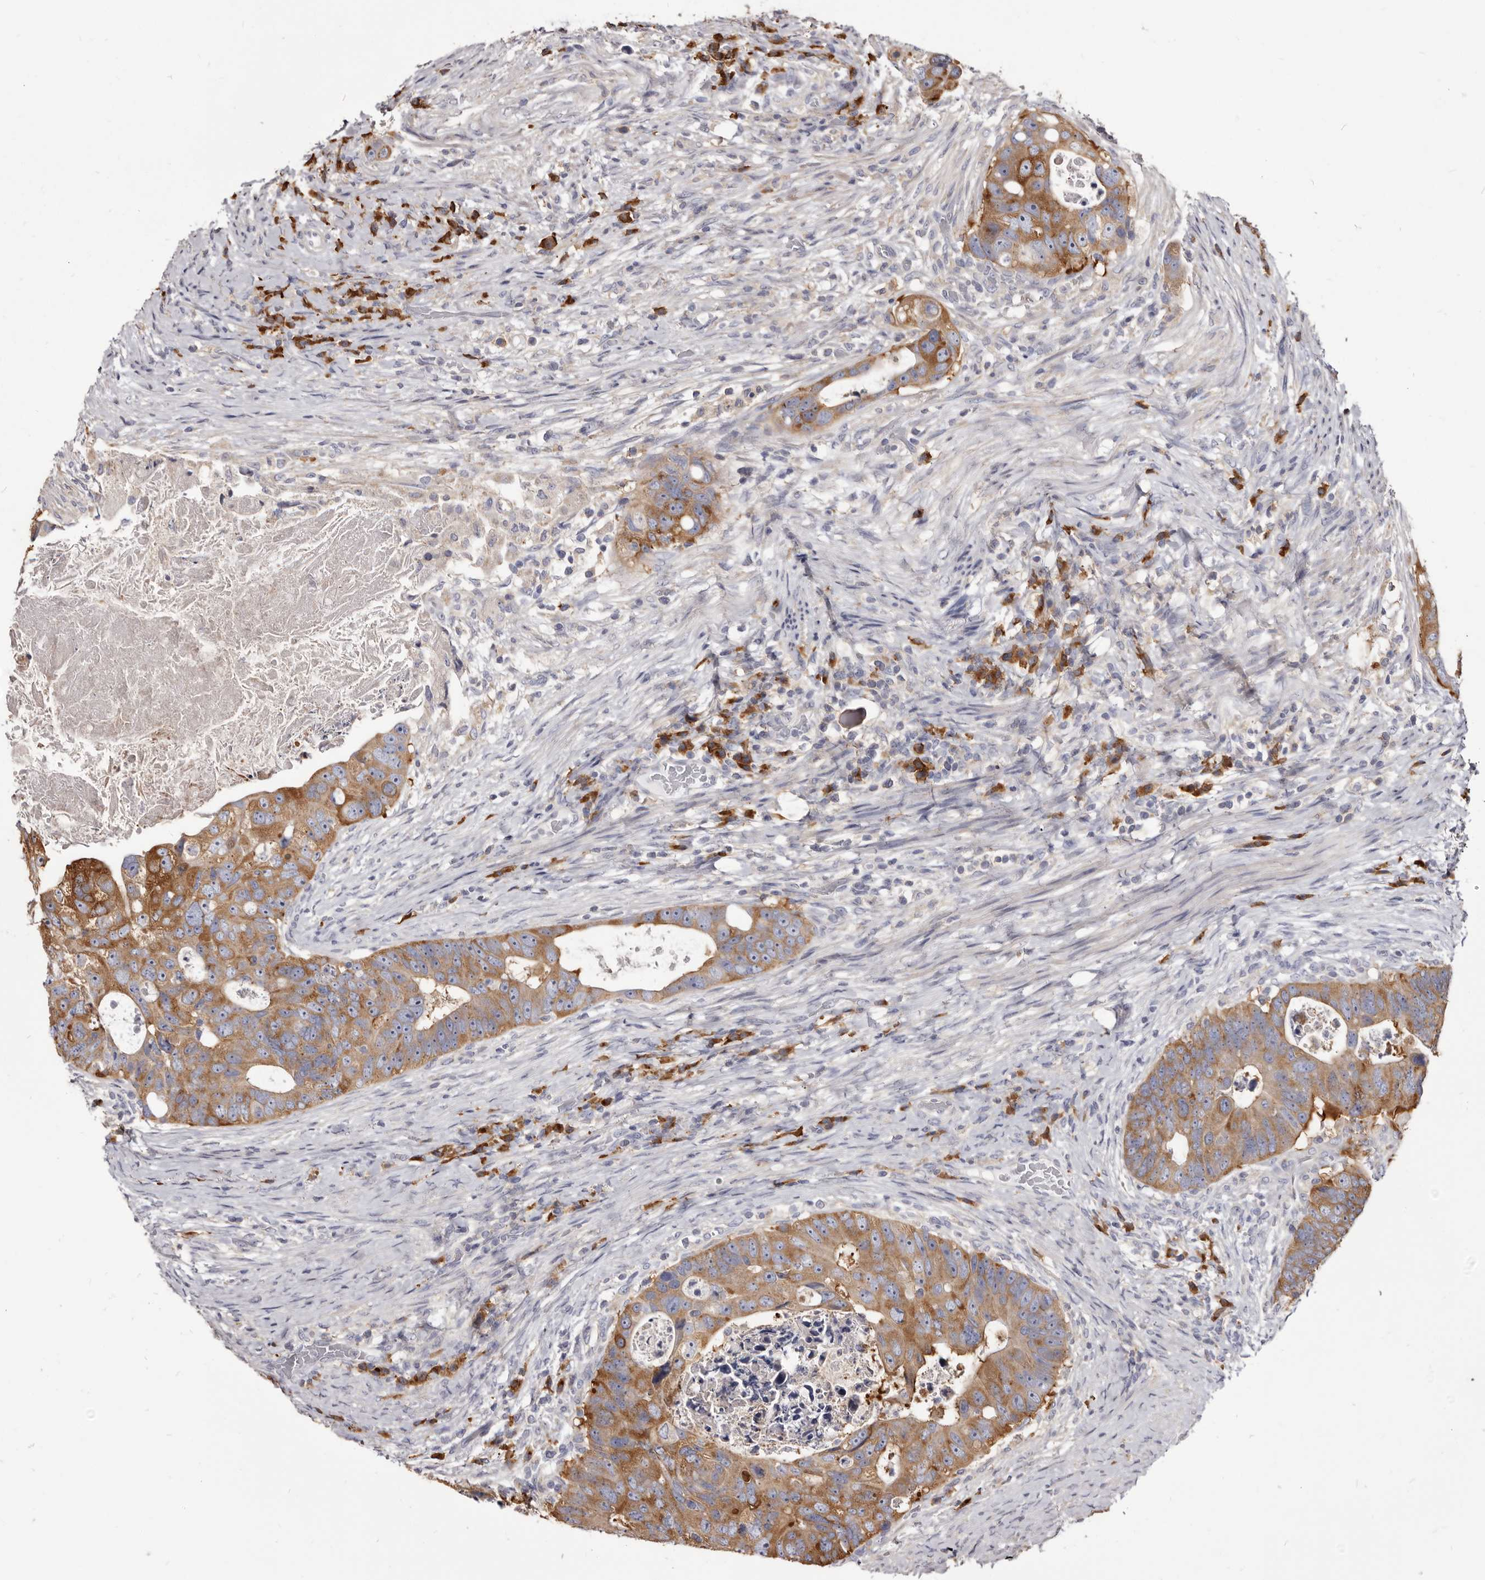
{"staining": {"intensity": "strong", "quantity": ">75%", "location": "cytoplasmic/membranous"}, "tissue": "colorectal cancer", "cell_type": "Tumor cells", "image_type": "cancer", "snomed": [{"axis": "morphology", "description": "Adenocarcinoma, NOS"}, {"axis": "topography", "description": "Rectum"}], "caption": "IHC photomicrograph of neoplastic tissue: colorectal adenocarcinoma stained using immunohistochemistry shows high levels of strong protein expression localized specifically in the cytoplasmic/membranous of tumor cells, appearing as a cytoplasmic/membranous brown color.", "gene": "TPD52", "patient": {"sex": "male", "age": 59}}